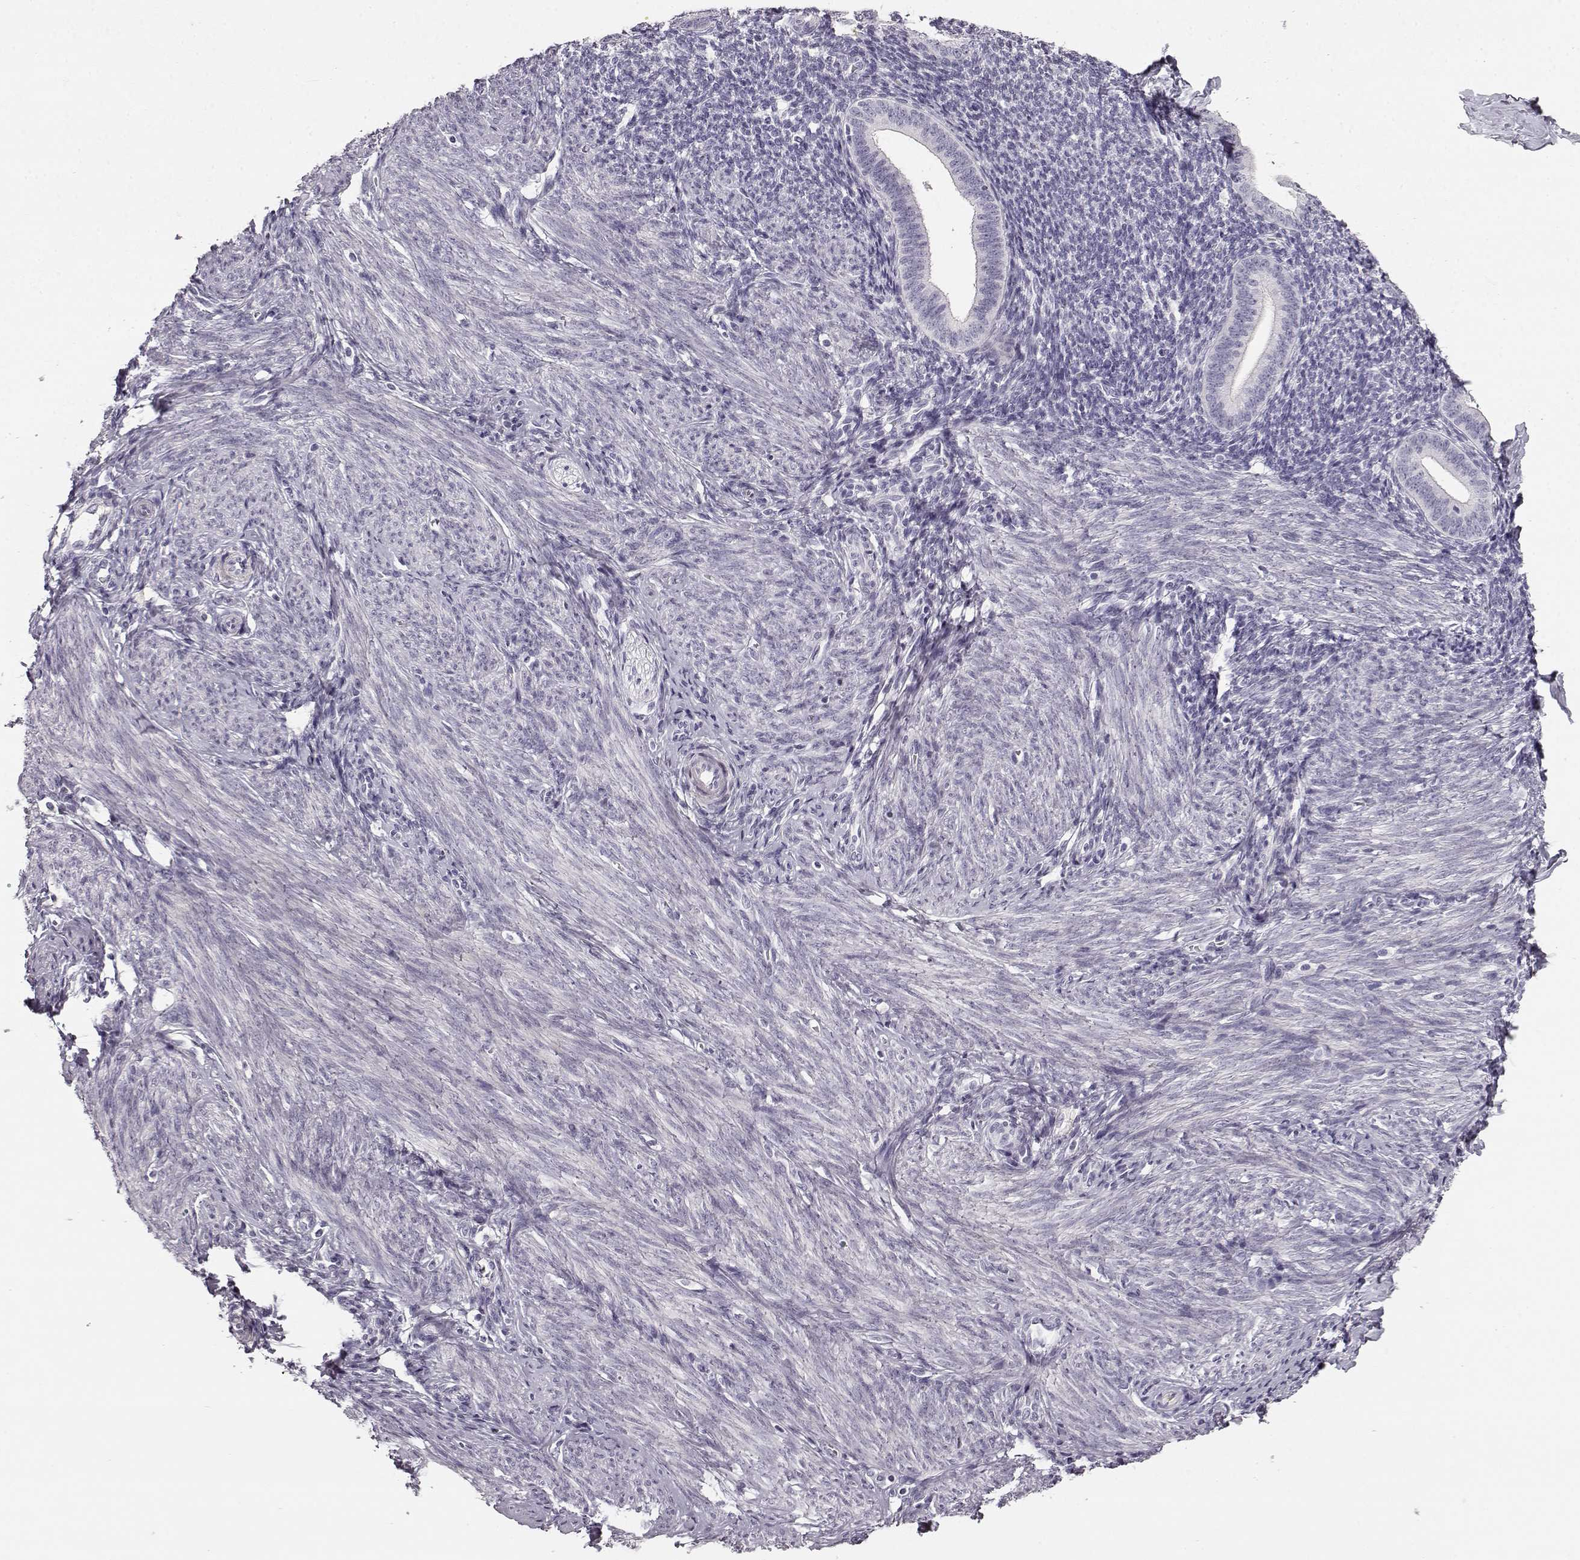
{"staining": {"intensity": "negative", "quantity": "none", "location": "none"}, "tissue": "endometrium", "cell_type": "Cells in endometrial stroma", "image_type": "normal", "snomed": [{"axis": "morphology", "description": "Normal tissue, NOS"}, {"axis": "topography", "description": "Endometrium"}], "caption": "An immunohistochemistry histopathology image of unremarkable endometrium is shown. There is no staining in cells in endometrial stroma of endometrium. (Stains: DAB (3,3'-diaminobenzidine) IHC with hematoxylin counter stain, Microscopy: brightfield microscopy at high magnification).", "gene": "KIAA0319", "patient": {"sex": "female", "age": 40}}